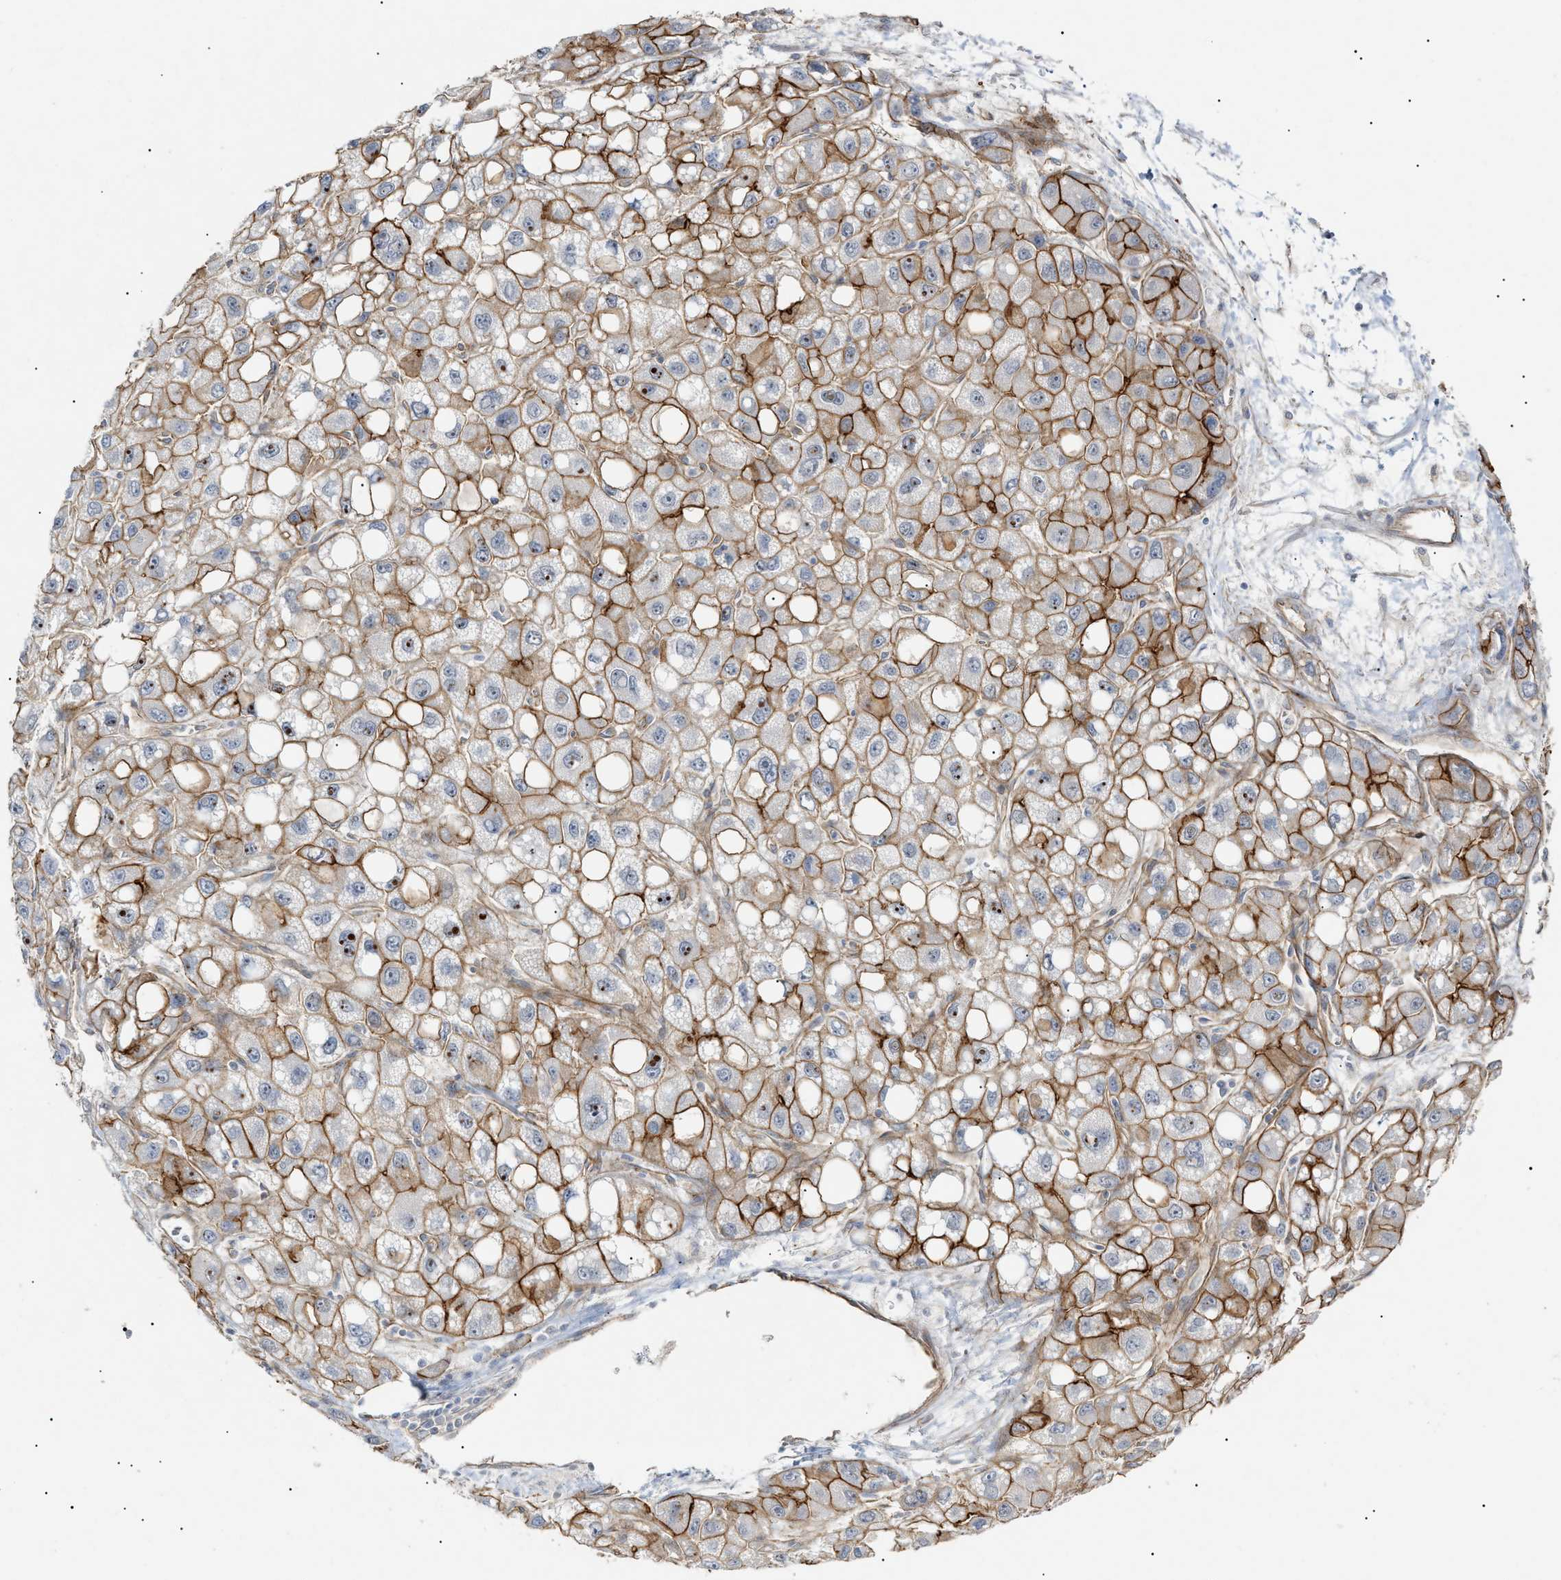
{"staining": {"intensity": "moderate", "quantity": ">75%", "location": "cytoplasmic/membranous"}, "tissue": "liver cancer", "cell_type": "Tumor cells", "image_type": "cancer", "snomed": [{"axis": "morphology", "description": "Carcinoma, Hepatocellular, NOS"}, {"axis": "topography", "description": "Liver"}], "caption": "This image exhibits liver cancer (hepatocellular carcinoma) stained with immunohistochemistry (IHC) to label a protein in brown. The cytoplasmic/membranous of tumor cells show moderate positivity for the protein. Nuclei are counter-stained blue.", "gene": "ZFHX2", "patient": {"sex": "male", "age": 55}}